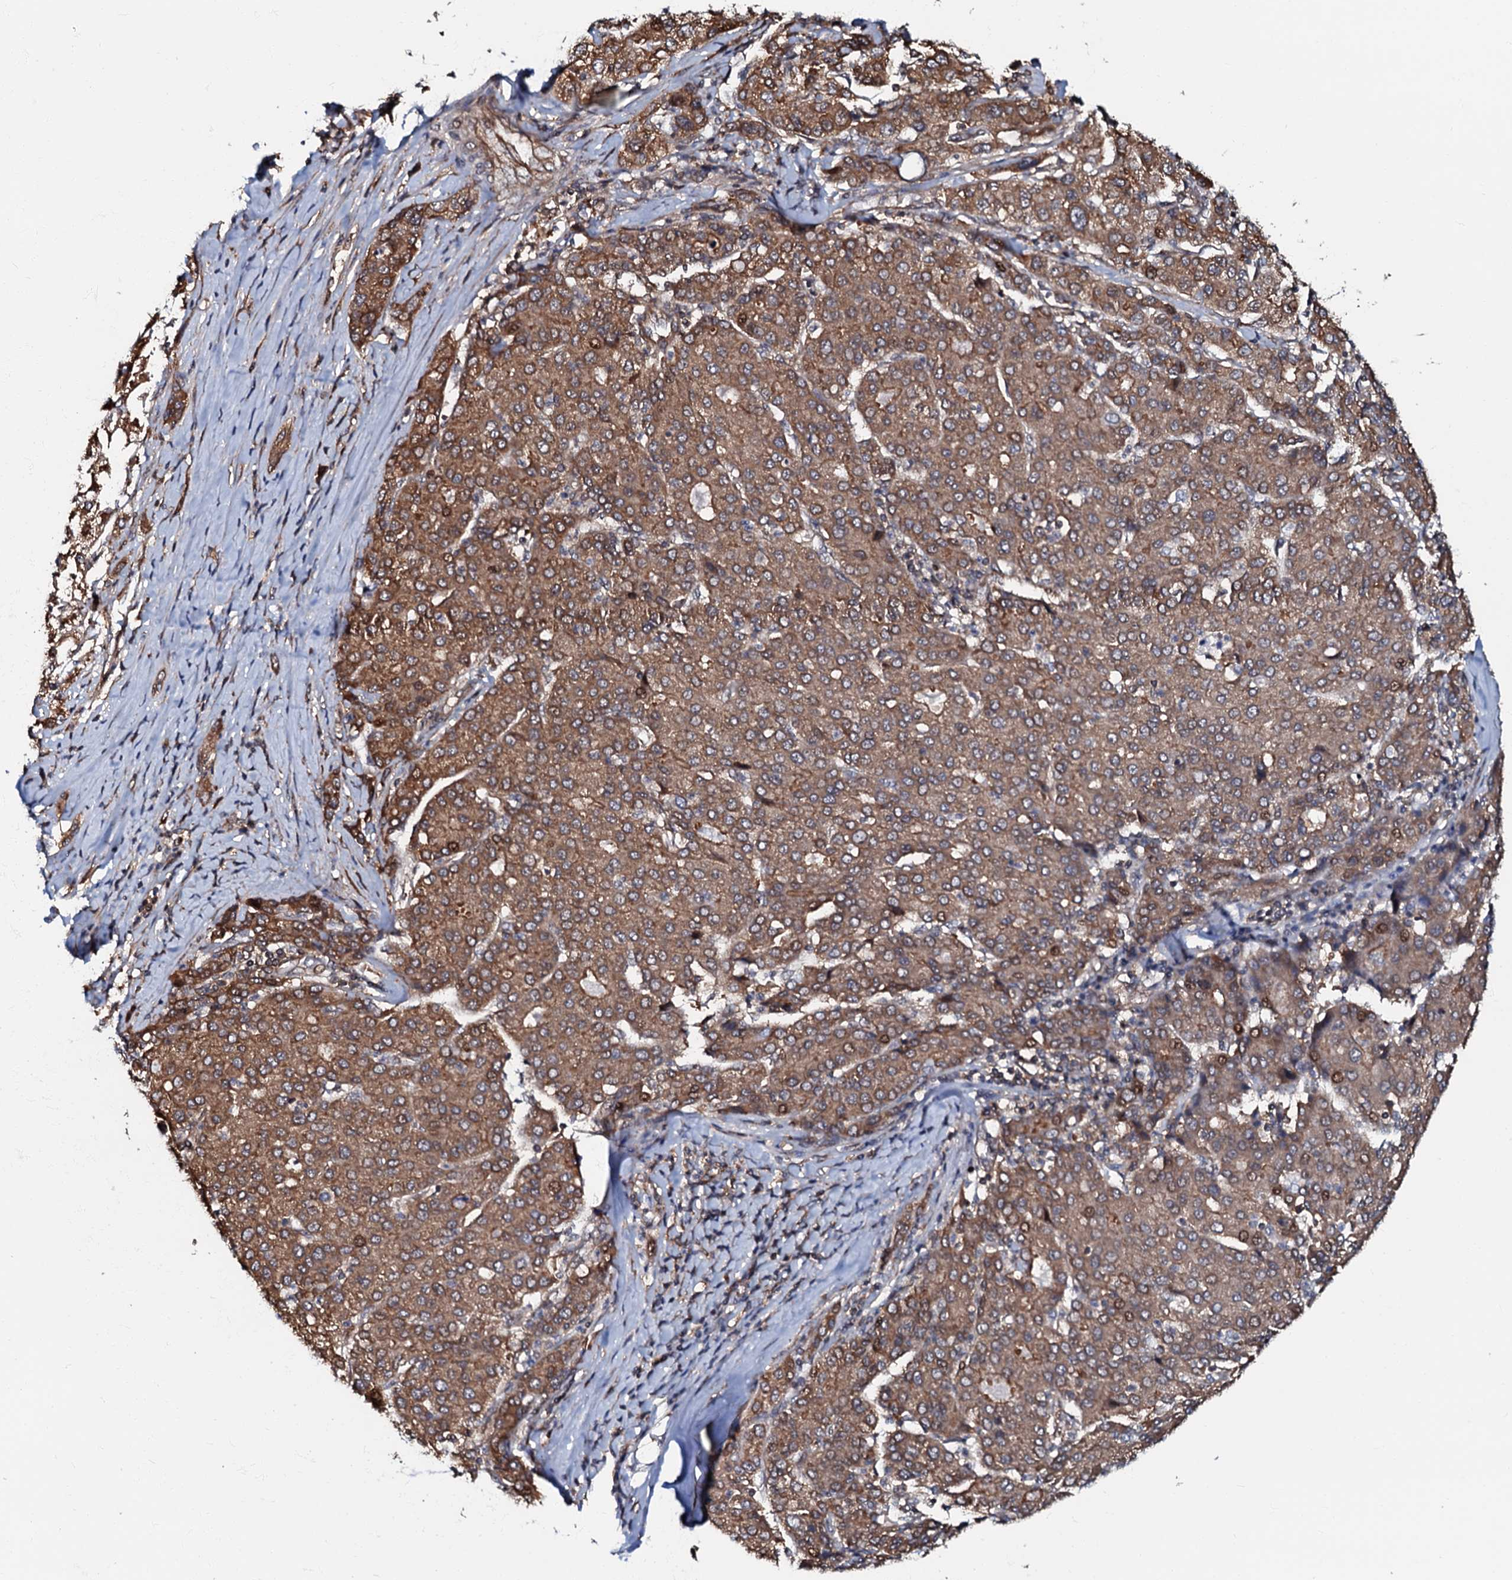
{"staining": {"intensity": "moderate", "quantity": ">75%", "location": "cytoplasmic/membranous,nuclear"}, "tissue": "liver cancer", "cell_type": "Tumor cells", "image_type": "cancer", "snomed": [{"axis": "morphology", "description": "Carcinoma, Hepatocellular, NOS"}, {"axis": "topography", "description": "Liver"}], "caption": "This micrograph shows immunohistochemistry staining of human hepatocellular carcinoma (liver), with medium moderate cytoplasmic/membranous and nuclear staining in approximately >75% of tumor cells.", "gene": "OSBP", "patient": {"sex": "male", "age": 65}}